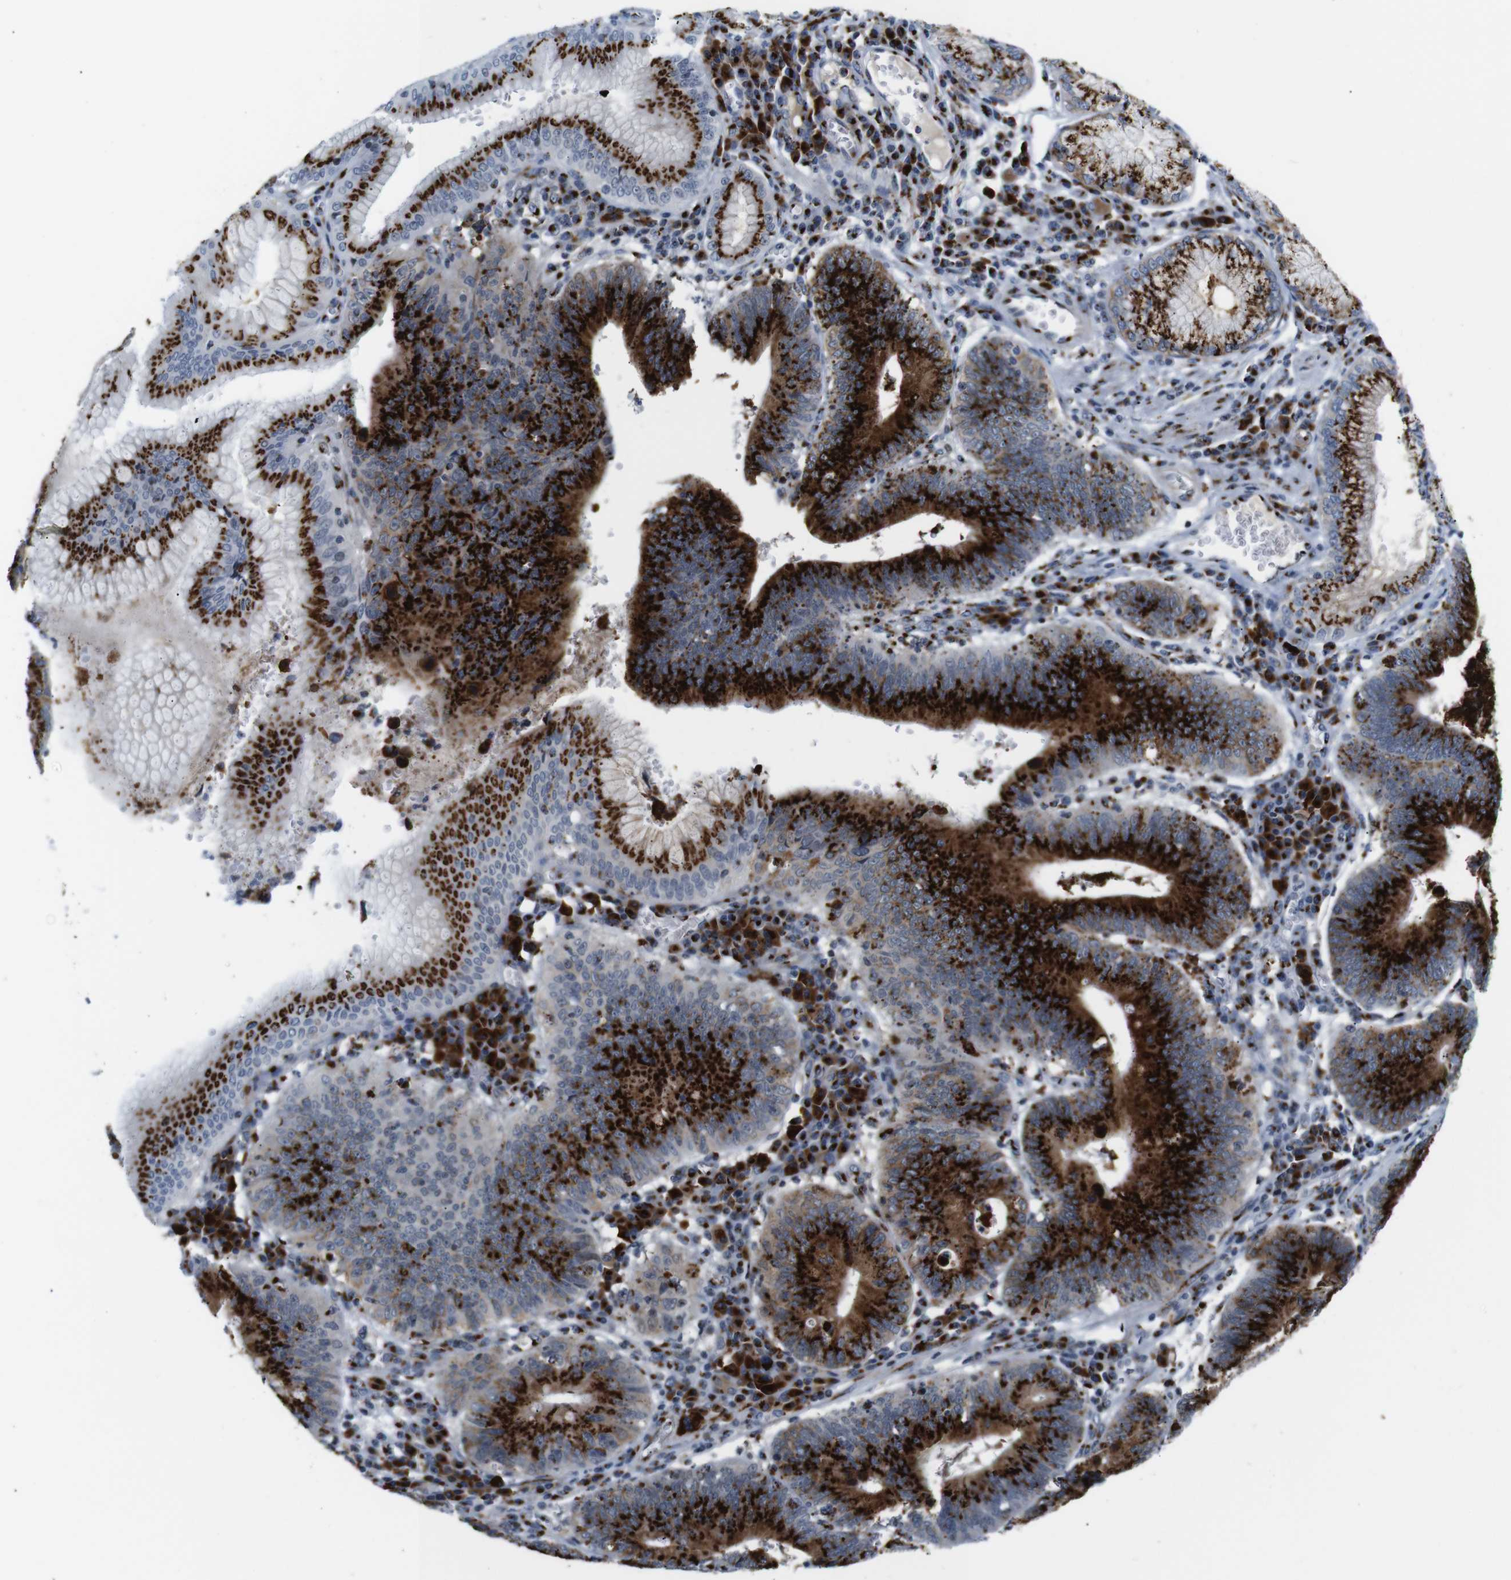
{"staining": {"intensity": "strong", "quantity": ">75%", "location": "cytoplasmic/membranous"}, "tissue": "stomach cancer", "cell_type": "Tumor cells", "image_type": "cancer", "snomed": [{"axis": "morphology", "description": "Adenocarcinoma, NOS"}, {"axis": "topography", "description": "Stomach"}], "caption": "Strong cytoplasmic/membranous positivity for a protein is identified in about >75% of tumor cells of stomach cancer using immunohistochemistry.", "gene": "TGOLN2", "patient": {"sex": "male", "age": 59}}